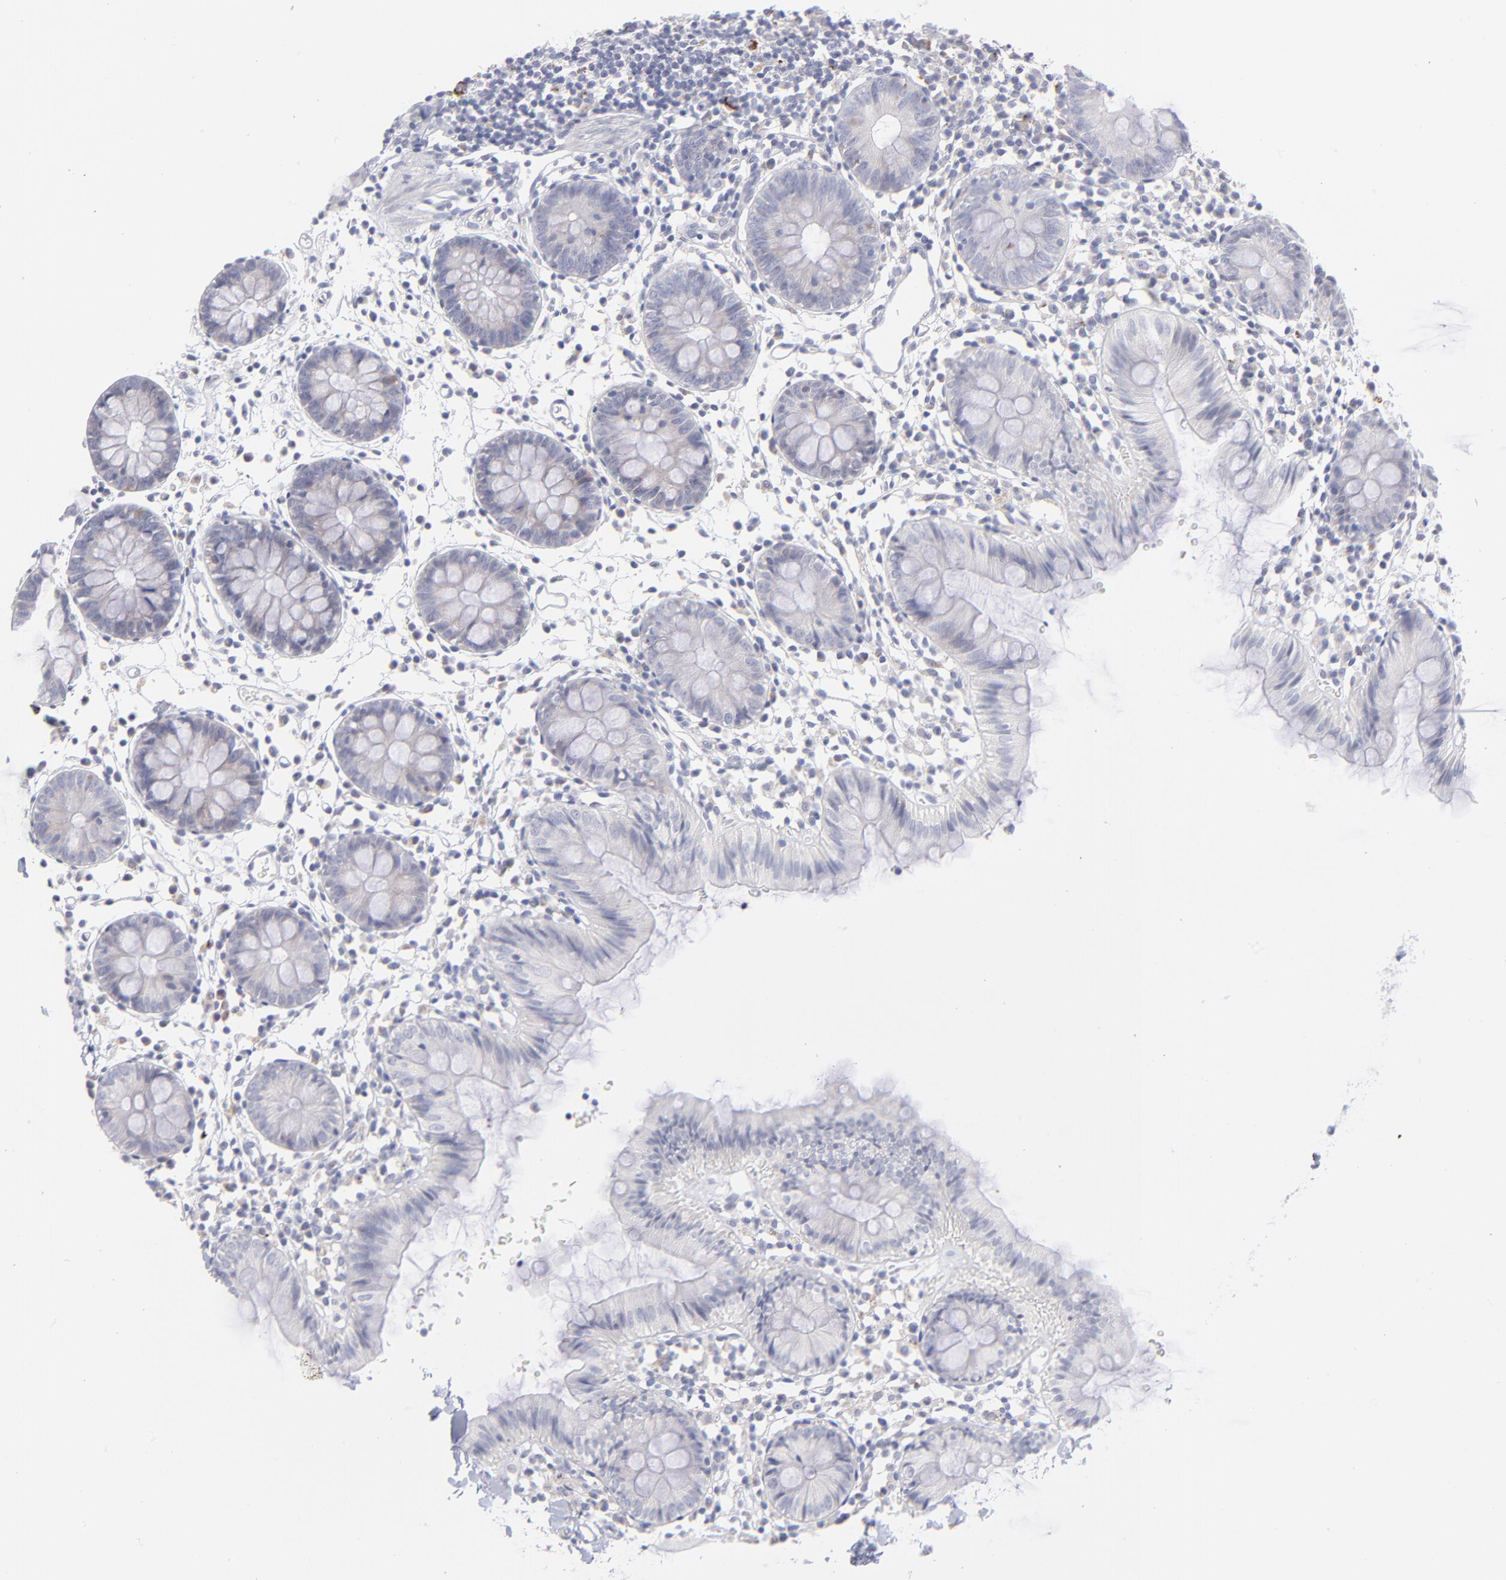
{"staining": {"intensity": "negative", "quantity": "none", "location": "none"}, "tissue": "colon", "cell_type": "Endothelial cells", "image_type": "normal", "snomed": [{"axis": "morphology", "description": "Normal tissue, NOS"}, {"axis": "topography", "description": "Colon"}], "caption": "Immunohistochemistry of benign colon reveals no staining in endothelial cells. (DAB immunohistochemistry (IHC) visualized using brightfield microscopy, high magnification).", "gene": "MTHFD2", "patient": {"sex": "male", "age": 14}}